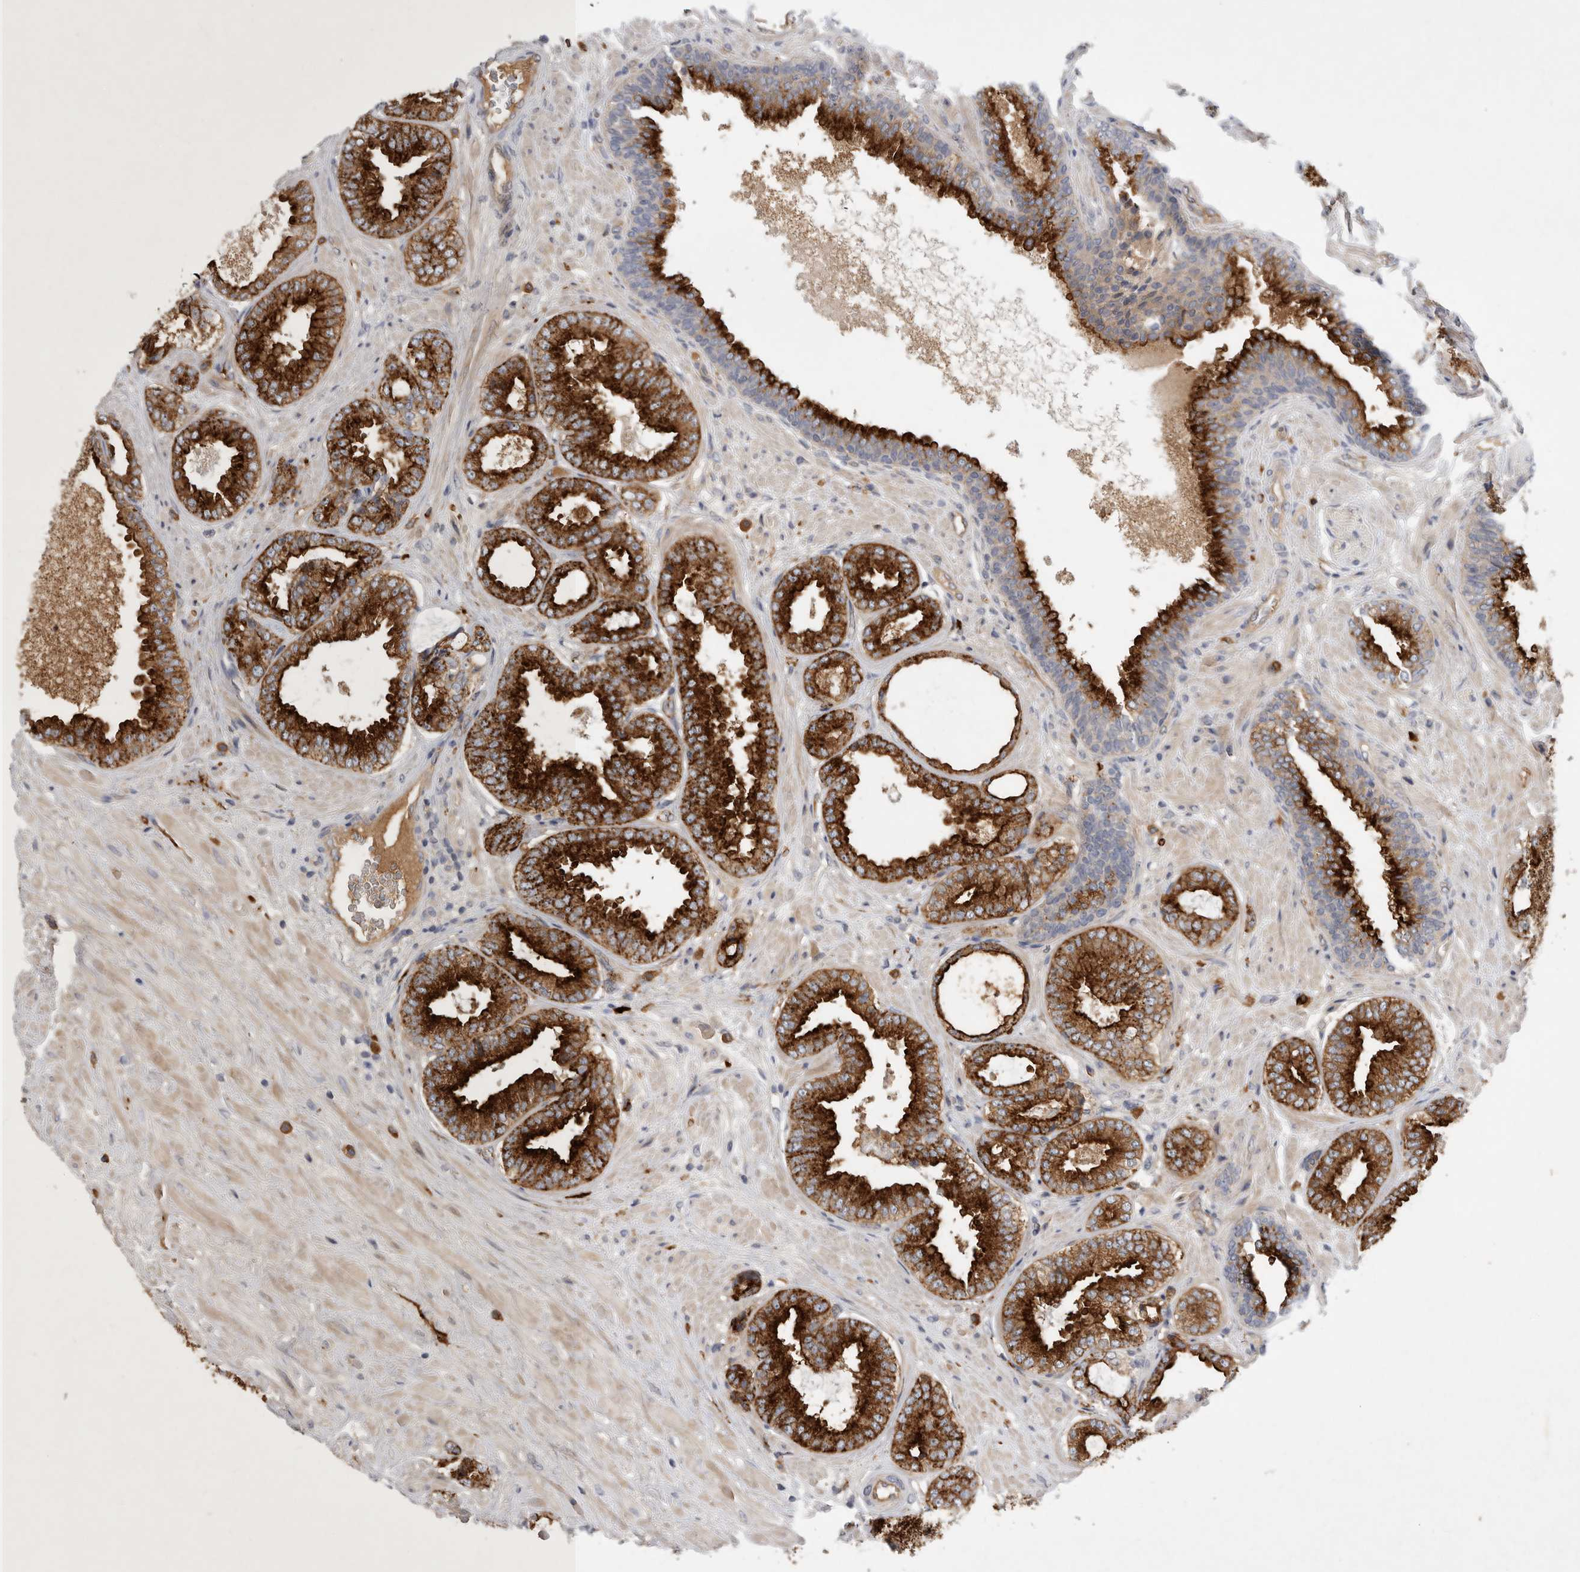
{"staining": {"intensity": "strong", "quantity": ">75%", "location": "cytoplasmic/membranous"}, "tissue": "prostate cancer", "cell_type": "Tumor cells", "image_type": "cancer", "snomed": [{"axis": "morphology", "description": "Adenocarcinoma, Low grade"}, {"axis": "topography", "description": "Prostate"}], "caption": "Prostate cancer stained with DAB immunohistochemistry exhibits high levels of strong cytoplasmic/membranous positivity in about >75% of tumor cells. (DAB (3,3'-diaminobenzidine) IHC, brown staining for protein, blue staining for nuclei).", "gene": "MLPH", "patient": {"sex": "male", "age": 71}}